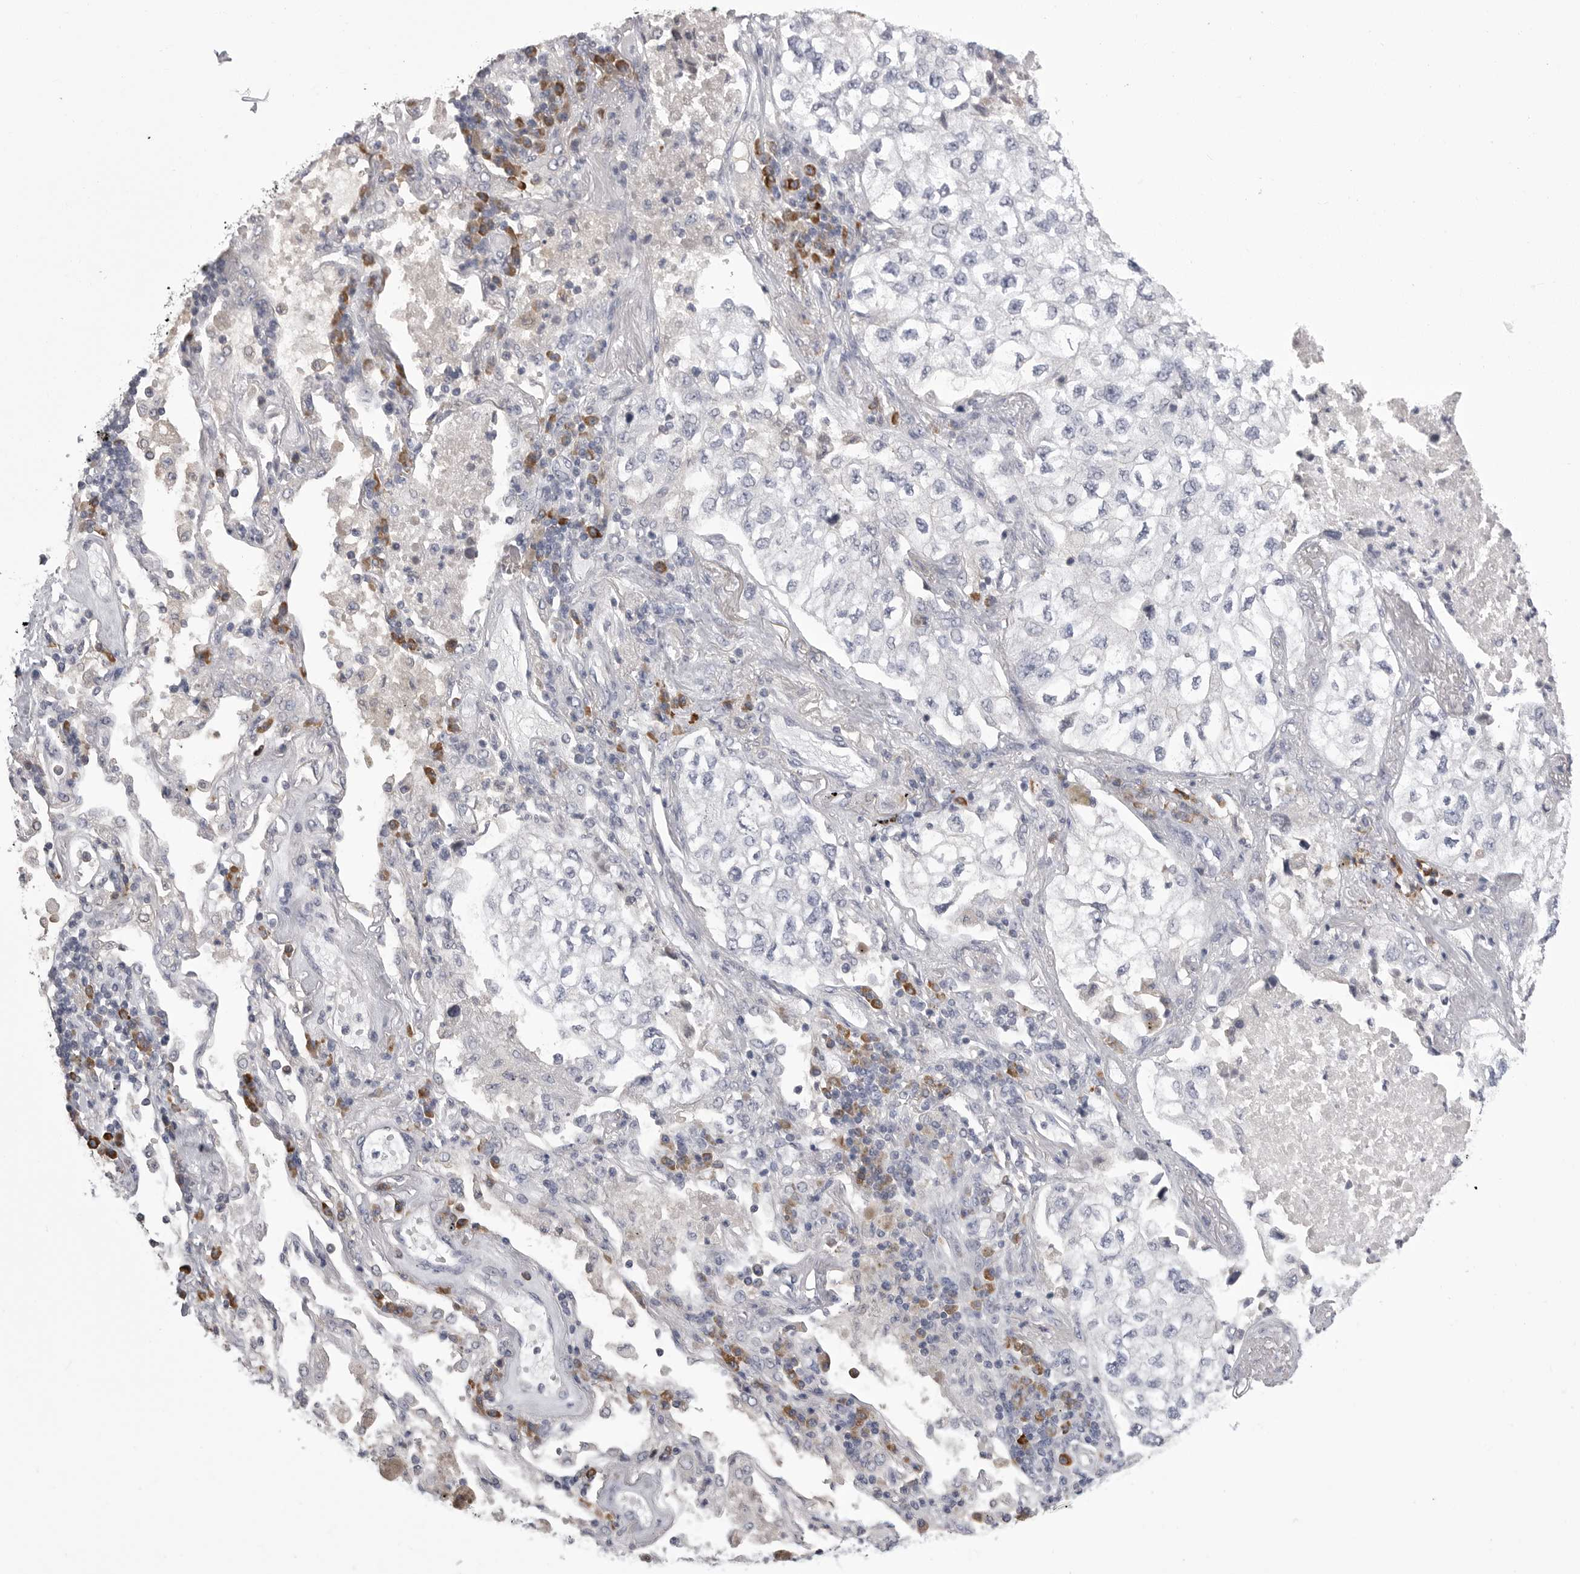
{"staining": {"intensity": "negative", "quantity": "none", "location": "none"}, "tissue": "lung cancer", "cell_type": "Tumor cells", "image_type": "cancer", "snomed": [{"axis": "morphology", "description": "Adenocarcinoma, NOS"}, {"axis": "topography", "description": "Lung"}], "caption": "This is an IHC histopathology image of adenocarcinoma (lung). There is no staining in tumor cells.", "gene": "FKBP2", "patient": {"sex": "male", "age": 63}}